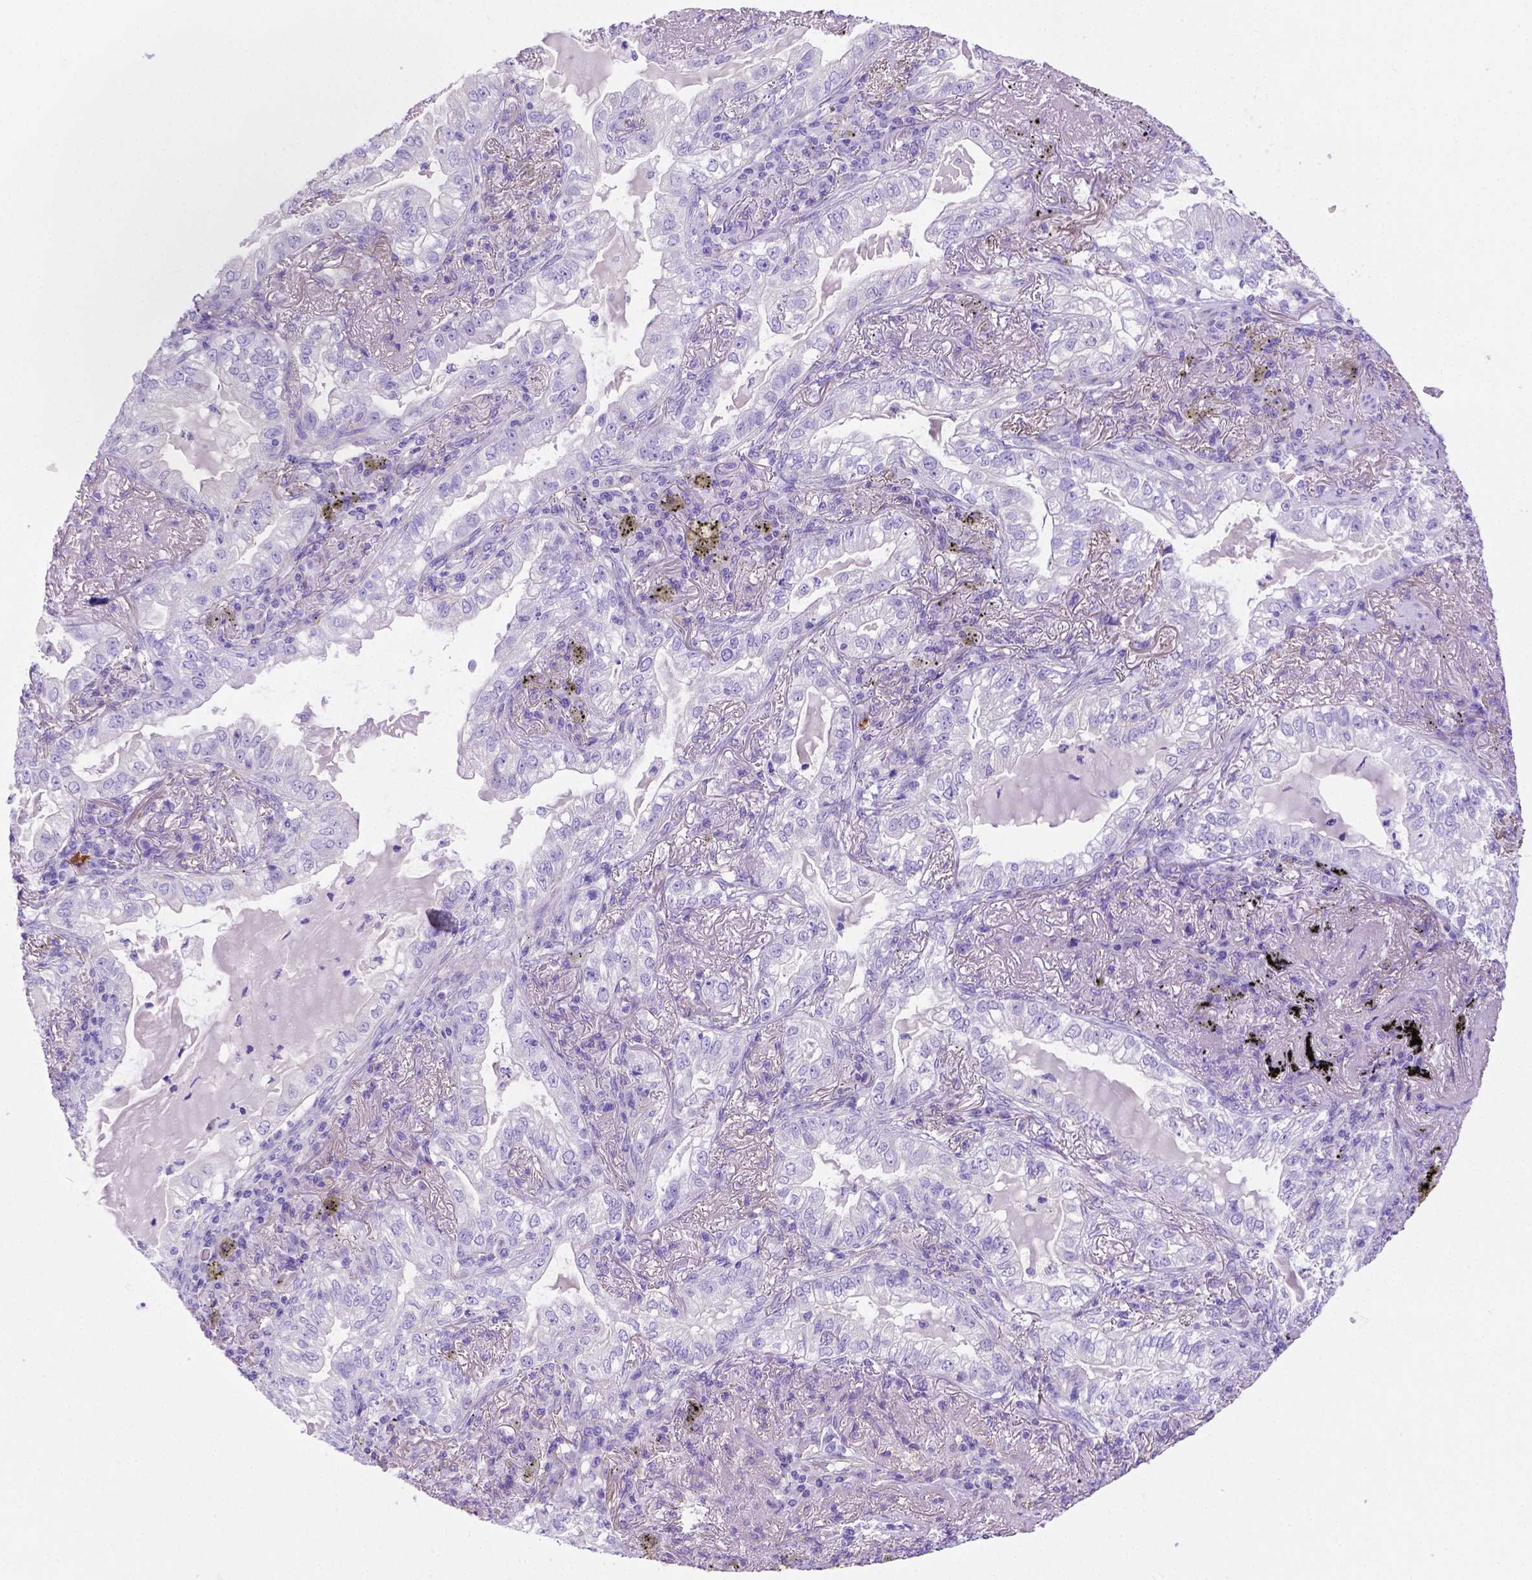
{"staining": {"intensity": "negative", "quantity": "none", "location": "none"}, "tissue": "lung cancer", "cell_type": "Tumor cells", "image_type": "cancer", "snomed": [{"axis": "morphology", "description": "Adenocarcinoma, NOS"}, {"axis": "topography", "description": "Lung"}], "caption": "Immunohistochemistry (IHC) of lung adenocarcinoma exhibits no positivity in tumor cells. Brightfield microscopy of immunohistochemistry (IHC) stained with DAB (3,3'-diaminobenzidine) (brown) and hematoxylin (blue), captured at high magnification.", "gene": "LRRC18", "patient": {"sex": "female", "age": 73}}